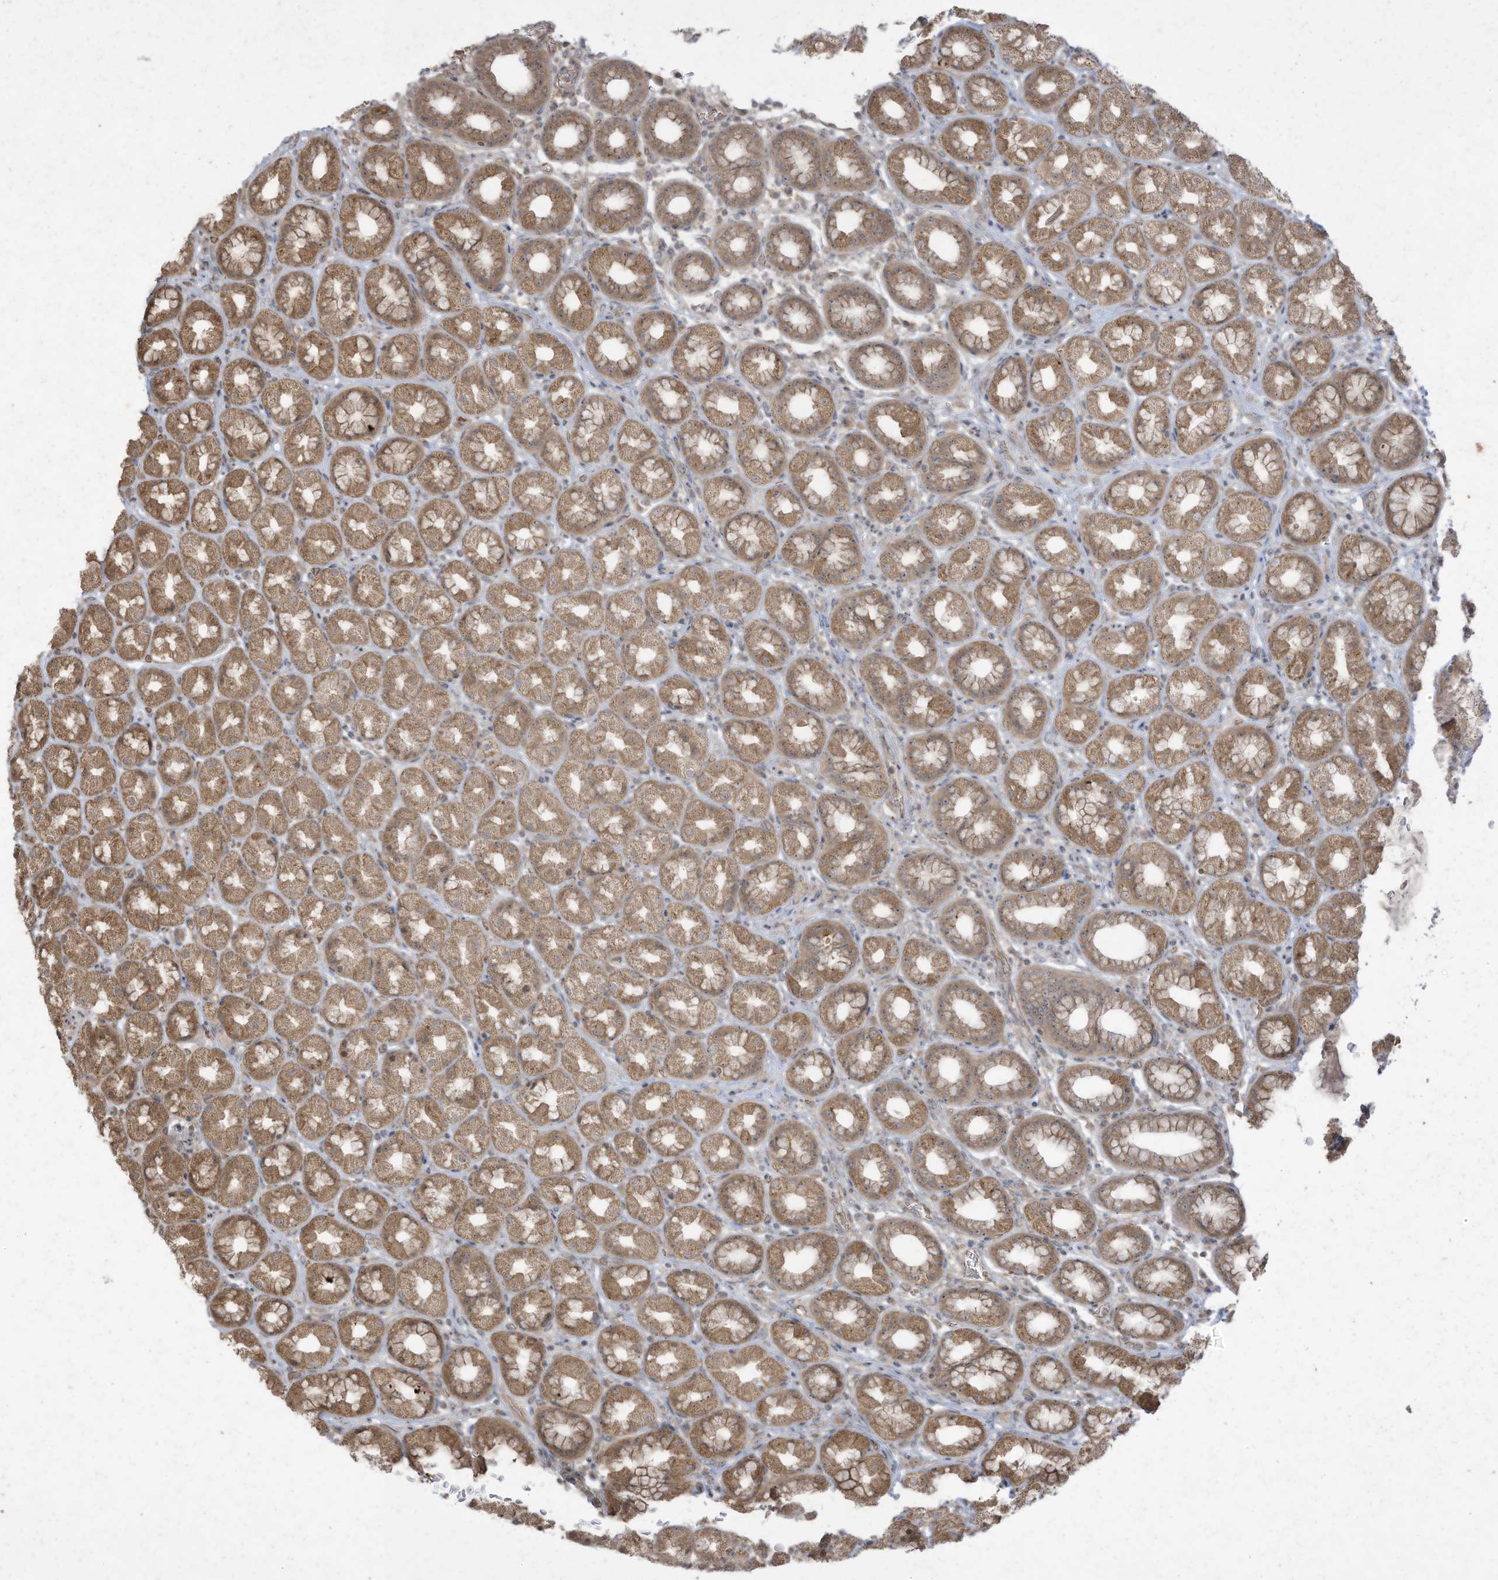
{"staining": {"intensity": "moderate", "quantity": ">75%", "location": "cytoplasmic/membranous"}, "tissue": "stomach", "cell_type": "Glandular cells", "image_type": "normal", "snomed": [{"axis": "morphology", "description": "Normal tissue, NOS"}, {"axis": "topography", "description": "Stomach, upper"}], "caption": "Normal stomach reveals moderate cytoplasmic/membranous staining in approximately >75% of glandular cells, visualized by immunohistochemistry.", "gene": "MATN2", "patient": {"sex": "male", "age": 68}}